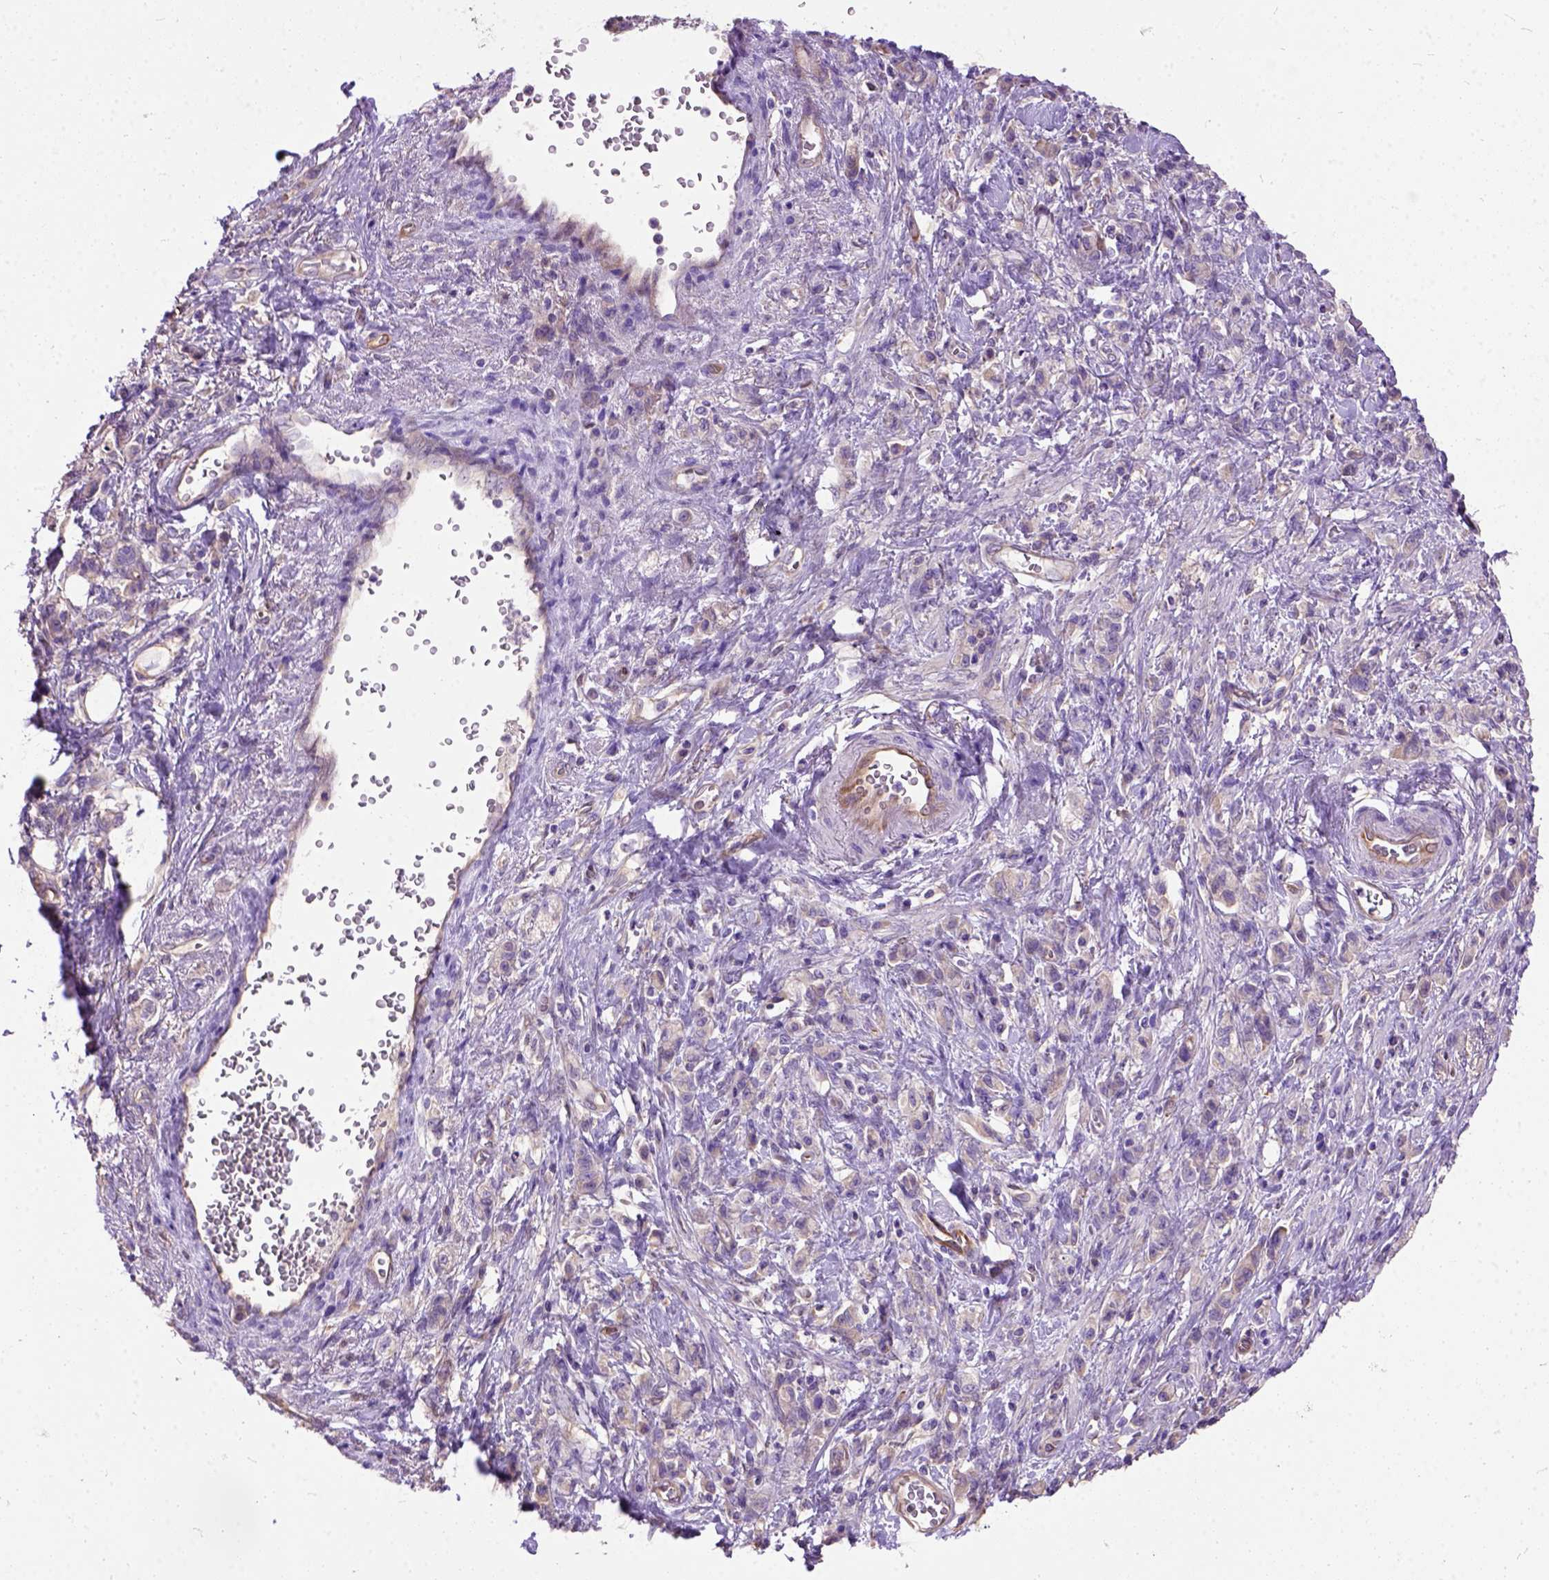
{"staining": {"intensity": "negative", "quantity": "none", "location": "none"}, "tissue": "stomach cancer", "cell_type": "Tumor cells", "image_type": "cancer", "snomed": [{"axis": "morphology", "description": "Adenocarcinoma, NOS"}, {"axis": "topography", "description": "Stomach"}], "caption": "Immunohistochemical staining of stomach cancer (adenocarcinoma) displays no significant staining in tumor cells.", "gene": "SEMA4F", "patient": {"sex": "male", "age": 77}}